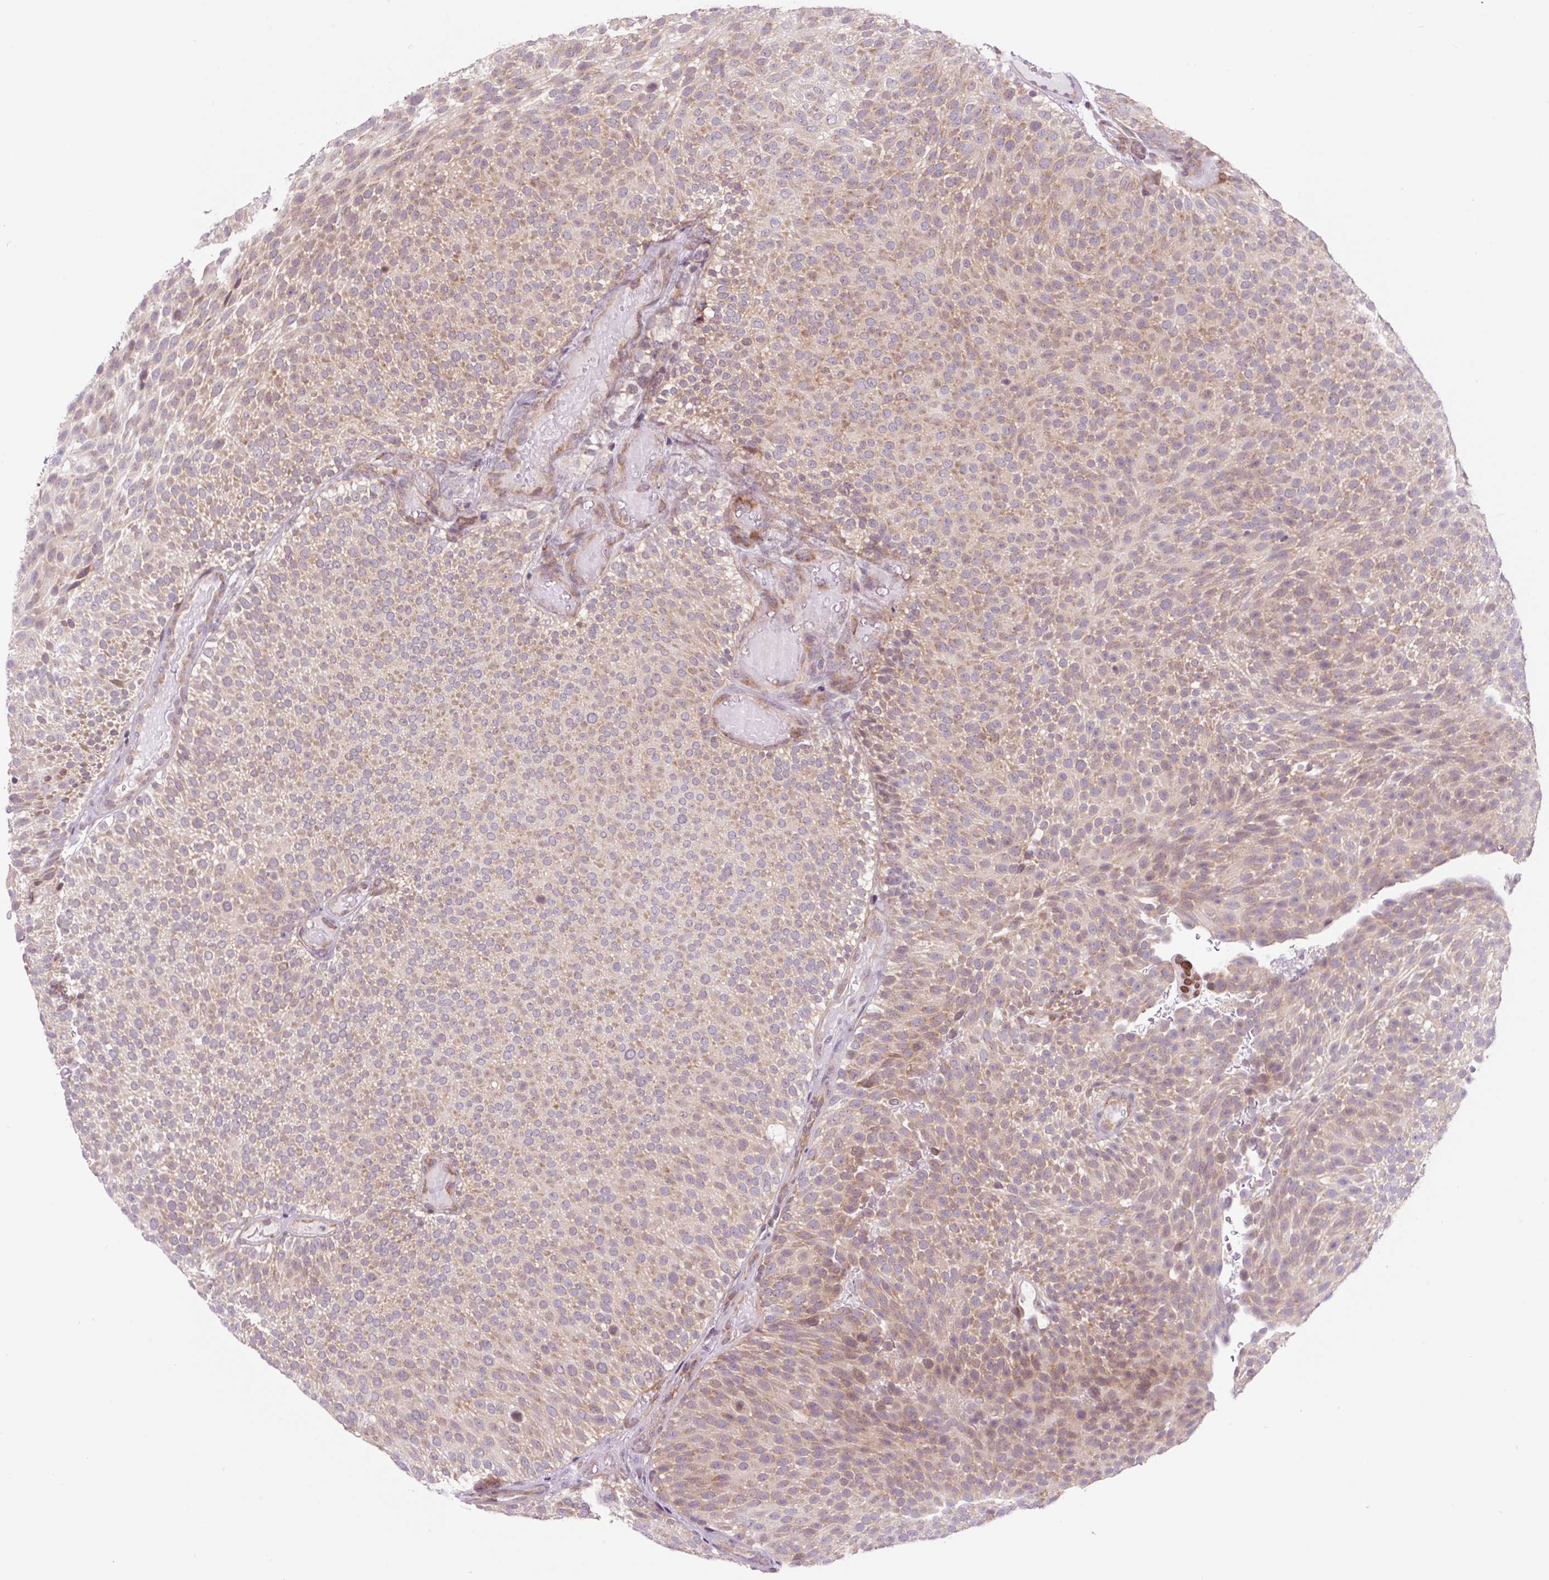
{"staining": {"intensity": "moderate", "quantity": ">75%", "location": "cytoplasmic/membranous"}, "tissue": "urothelial cancer", "cell_type": "Tumor cells", "image_type": "cancer", "snomed": [{"axis": "morphology", "description": "Urothelial carcinoma, Low grade"}, {"axis": "topography", "description": "Urinary bladder"}], "caption": "High-power microscopy captured an immunohistochemistry (IHC) image of urothelial cancer, revealing moderate cytoplasmic/membranous expression in approximately >75% of tumor cells.", "gene": "RPL41", "patient": {"sex": "male", "age": 78}}